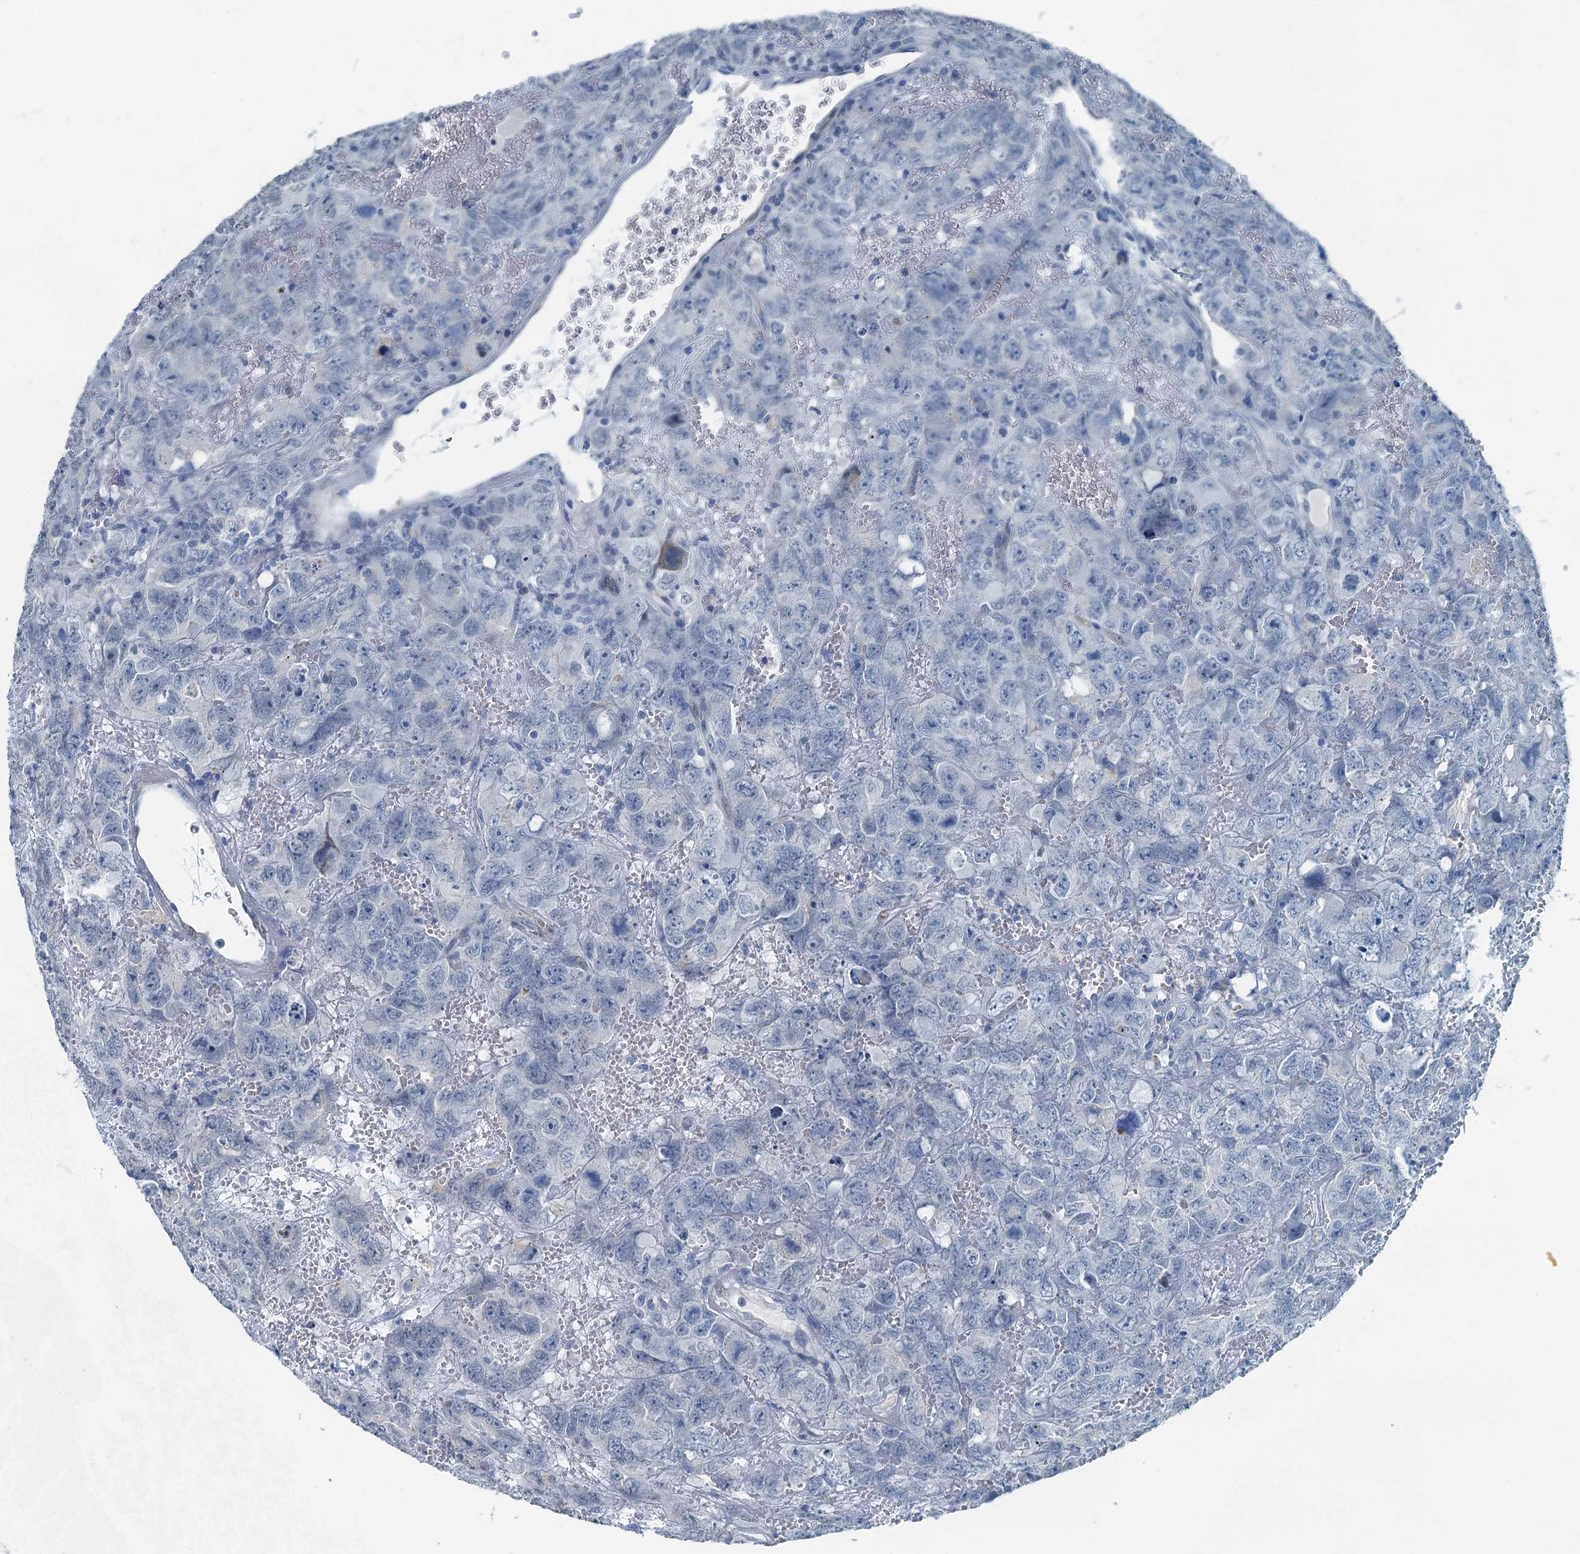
{"staining": {"intensity": "negative", "quantity": "none", "location": "none"}, "tissue": "testis cancer", "cell_type": "Tumor cells", "image_type": "cancer", "snomed": [{"axis": "morphology", "description": "Carcinoma, Embryonal, NOS"}, {"axis": "topography", "description": "Testis"}], "caption": "Immunohistochemistry (IHC) photomicrograph of neoplastic tissue: testis embryonal carcinoma stained with DAB (3,3'-diaminobenzidine) reveals no significant protein positivity in tumor cells.", "gene": "GFOD2", "patient": {"sex": "male", "age": 45}}